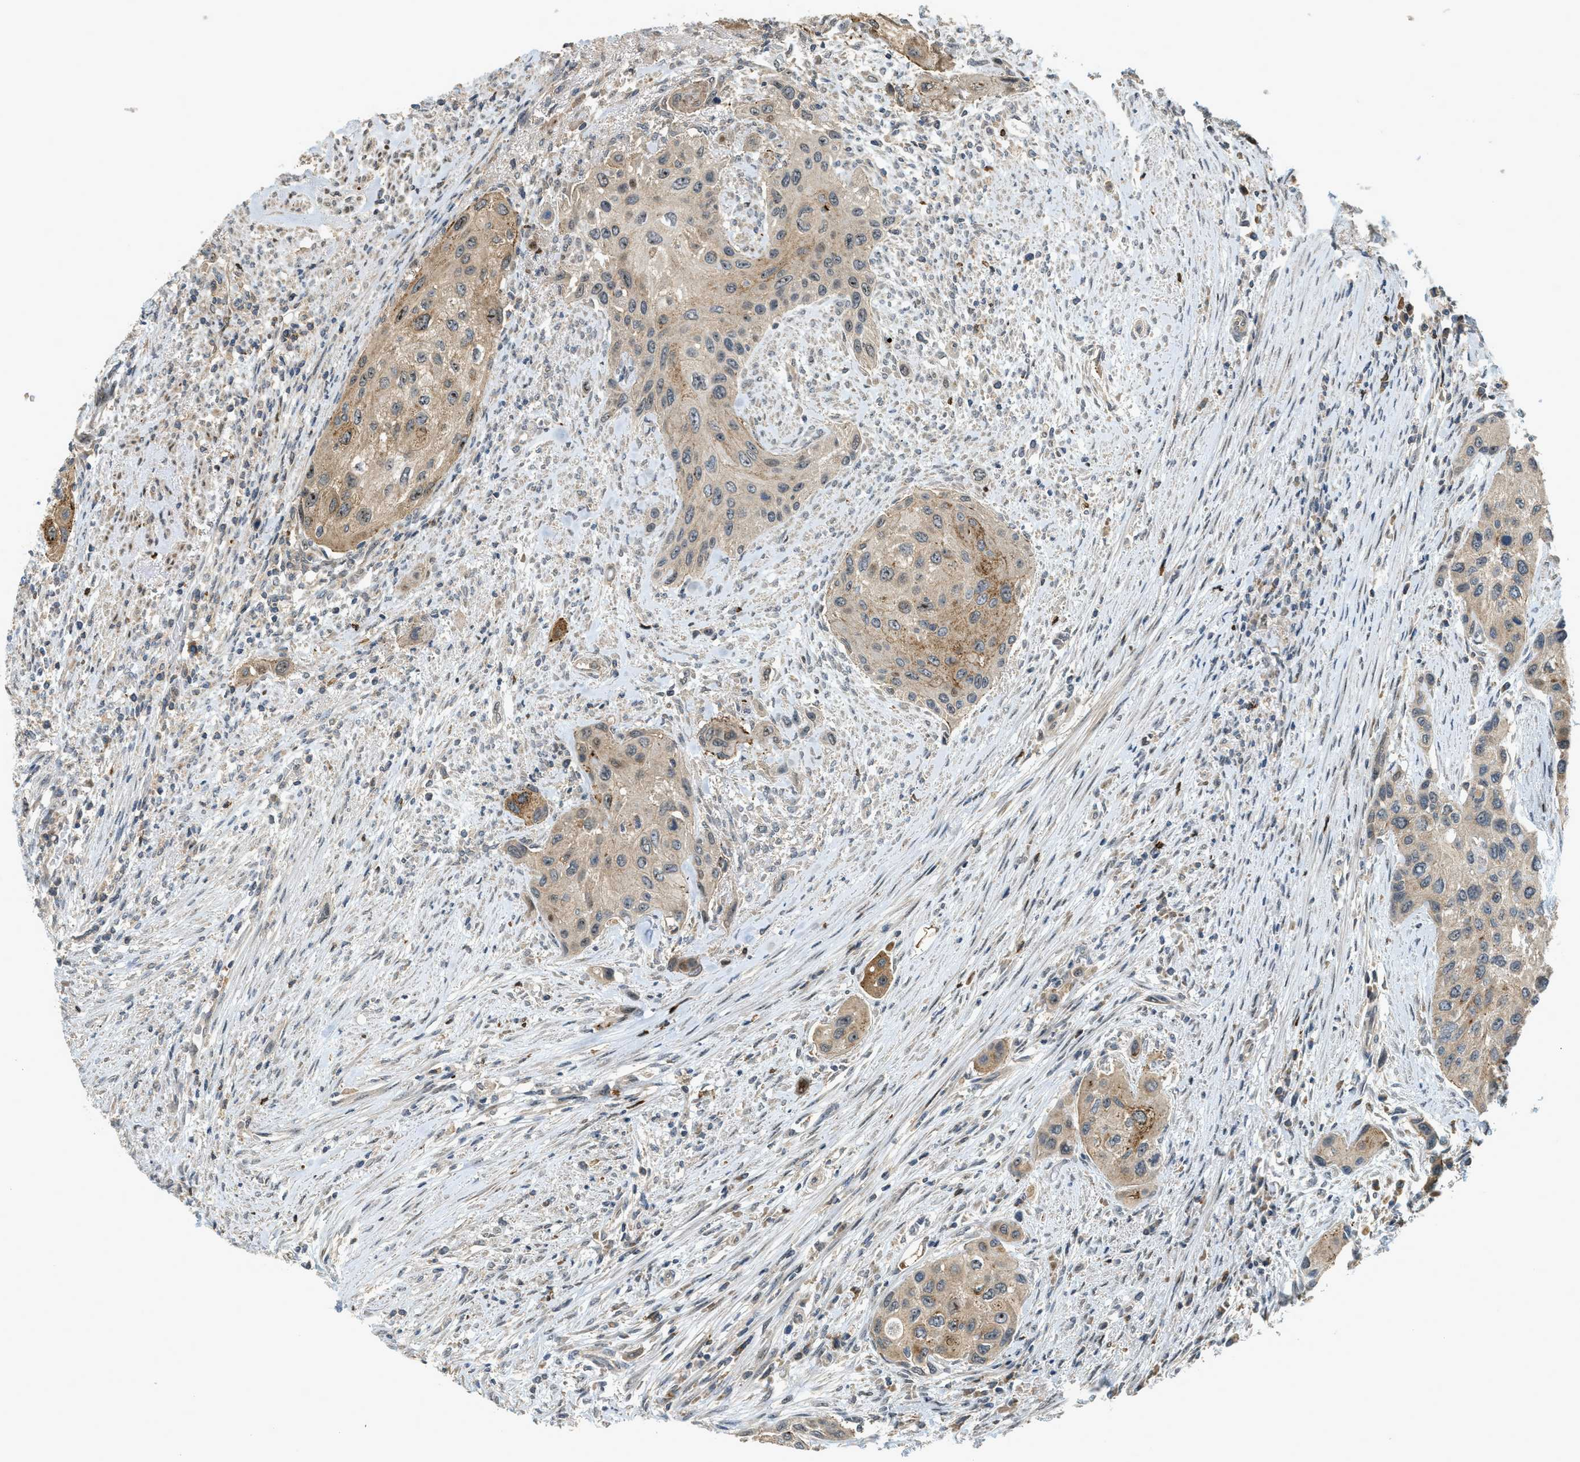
{"staining": {"intensity": "moderate", "quantity": ">75%", "location": "cytoplasmic/membranous"}, "tissue": "urothelial cancer", "cell_type": "Tumor cells", "image_type": "cancer", "snomed": [{"axis": "morphology", "description": "Urothelial carcinoma, High grade"}, {"axis": "topography", "description": "Urinary bladder"}], "caption": "Protein staining displays moderate cytoplasmic/membranous expression in about >75% of tumor cells in urothelial cancer.", "gene": "TRAPPC14", "patient": {"sex": "female", "age": 56}}